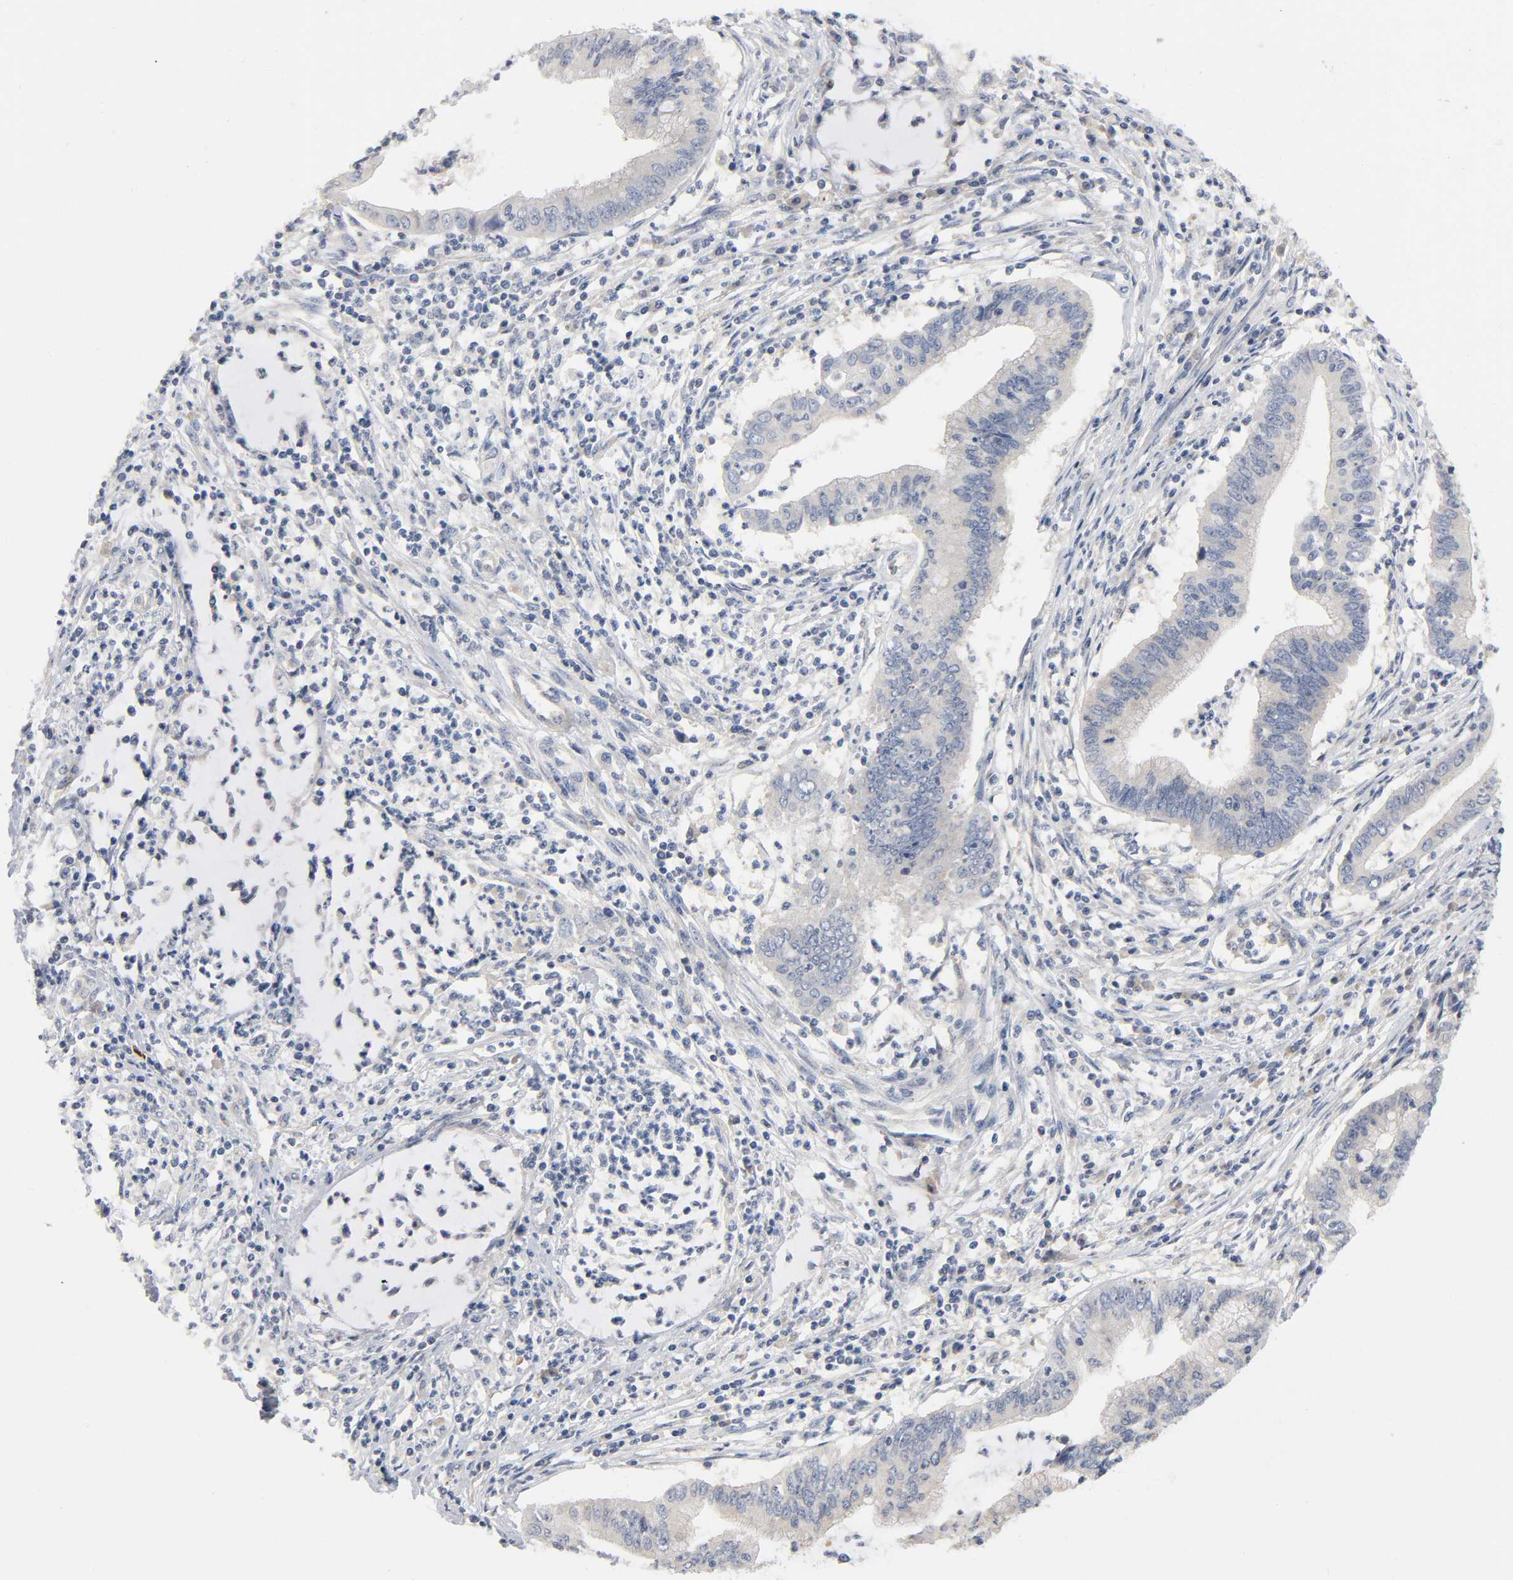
{"staining": {"intensity": "weak", "quantity": ">75%", "location": "cytoplasmic/membranous"}, "tissue": "cervical cancer", "cell_type": "Tumor cells", "image_type": "cancer", "snomed": [{"axis": "morphology", "description": "Adenocarcinoma, NOS"}, {"axis": "topography", "description": "Cervix"}], "caption": "Immunohistochemical staining of human cervical cancer reveals low levels of weak cytoplasmic/membranous protein positivity in approximately >75% of tumor cells. The protein is stained brown, and the nuclei are stained in blue (DAB IHC with brightfield microscopy, high magnification).", "gene": "HDAC6", "patient": {"sex": "female", "age": 36}}